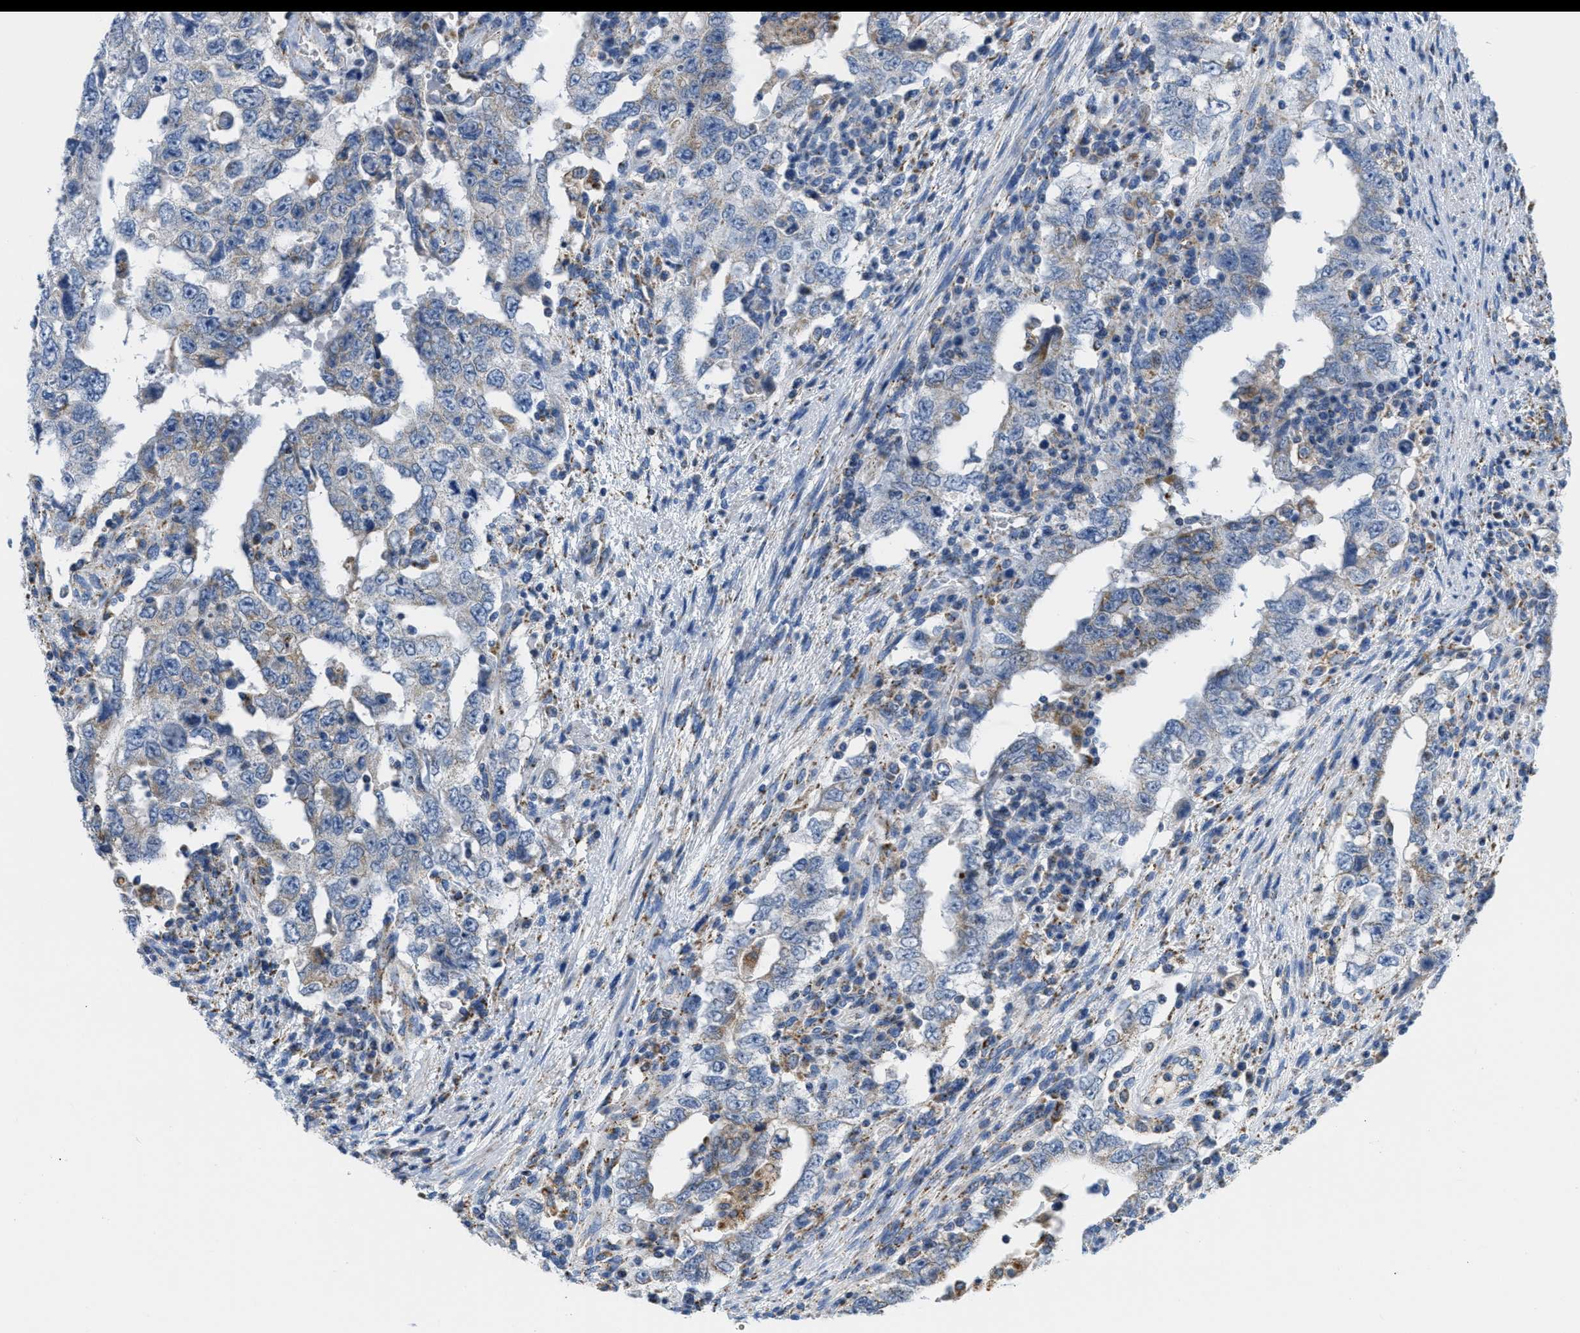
{"staining": {"intensity": "weak", "quantity": "<25%", "location": "cytoplasmic/membranous"}, "tissue": "testis cancer", "cell_type": "Tumor cells", "image_type": "cancer", "snomed": [{"axis": "morphology", "description": "Carcinoma, Embryonal, NOS"}, {"axis": "topography", "description": "Testis"}], "caption": "An IHC histopathology image of testis embryonal carcinoma is shown. There is no staining in tumor cells of testis embryonal carcinoma. (DAB IHC, high magnification).", "gene": "KCNJ5", "patient": {"sex": "male", "age": 26}}